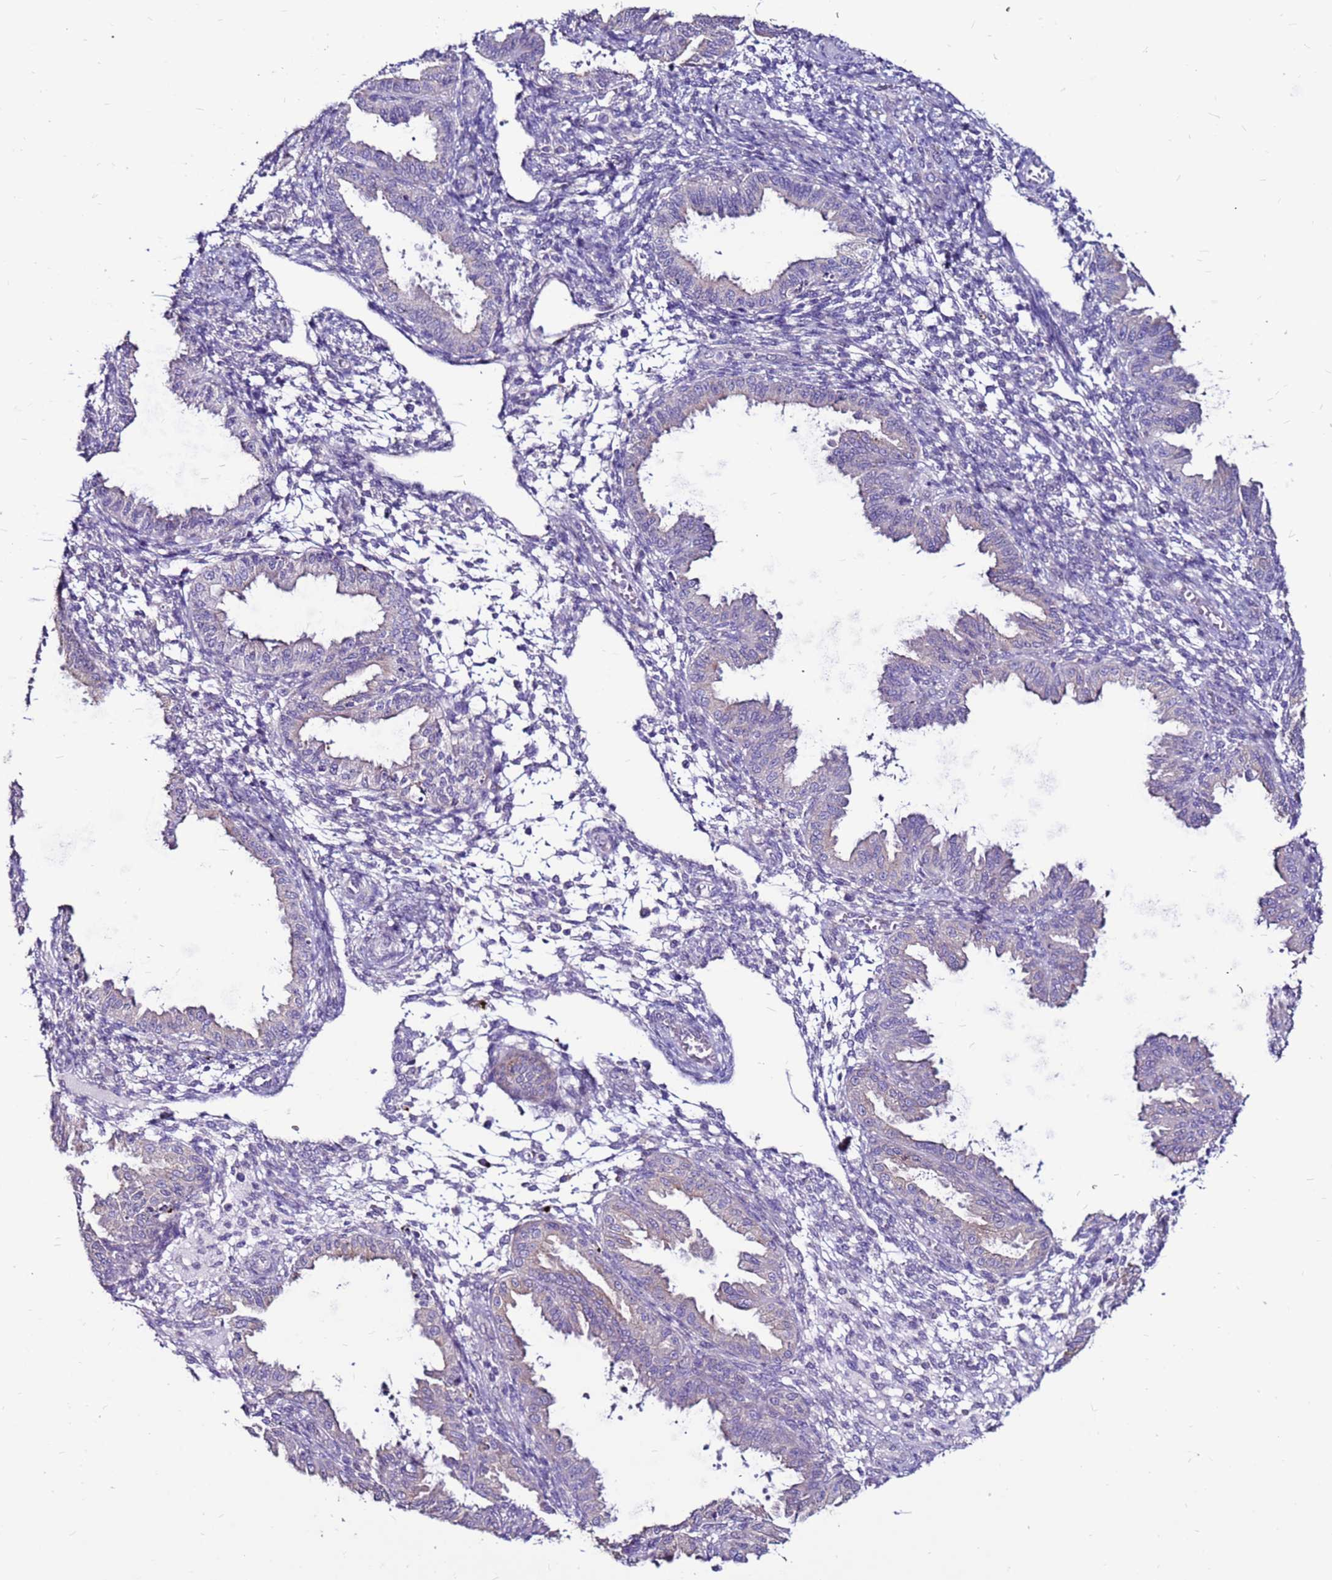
{"staining": {"intensity": "negative", "quantity": "none", "location": "none"}, "tissue": "endometrium", "cell_type": "Cells in endometrial stroma", "image_type": "normal", "snomed": [{"axis": "morphology", "description": "Normal tissue, NOS"}, {"axis": "topography", "description": "Endometrium"}], "caption": "IHC histopathology image of benign human endometrium stained for a protein (brown), which exhibits no positivity in cells in endometrial stroma.", "gene": "SLC44A3", "patient": {"sex": "female", "age": 33}}